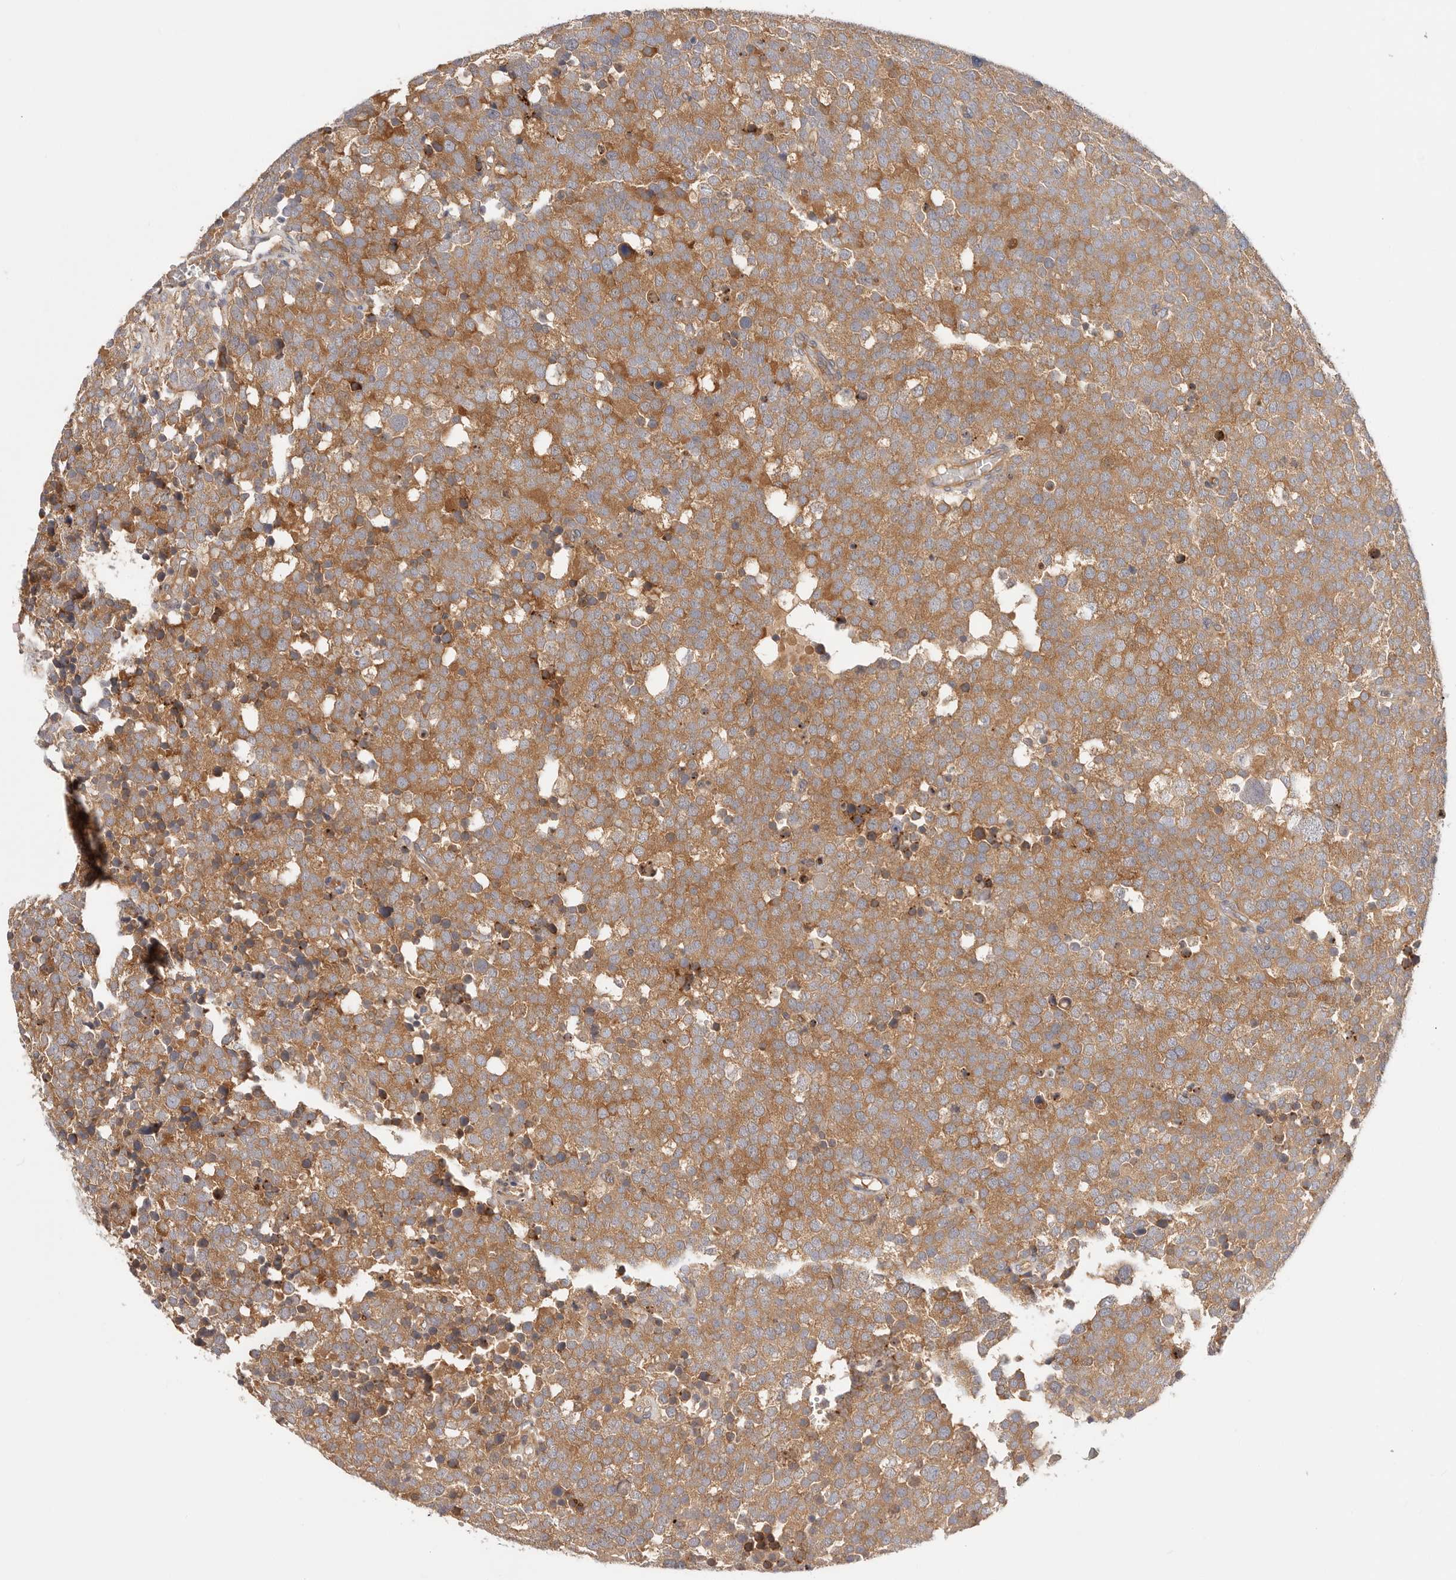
{"staining": {"intensity": "moderate", "quantity": "25%-75%", "location": "cytoplasmic/membranous"}, "tissue": "testis cancer", "cell_type": "Tumor cells", "image_type": "cancer", "snomed": [{"axis": "morphology", "description": "Seminoma, NOS"}, {"axis": "topography", "description": "Testis"}], "caption": "The histopathology image shows a brown stain indicating the presence of a protein in the cytoplasmic/membranous of tumor cells in testis cancer.", "gene": "KCMF1", "patient": {"sex": "male", "age": 71}}